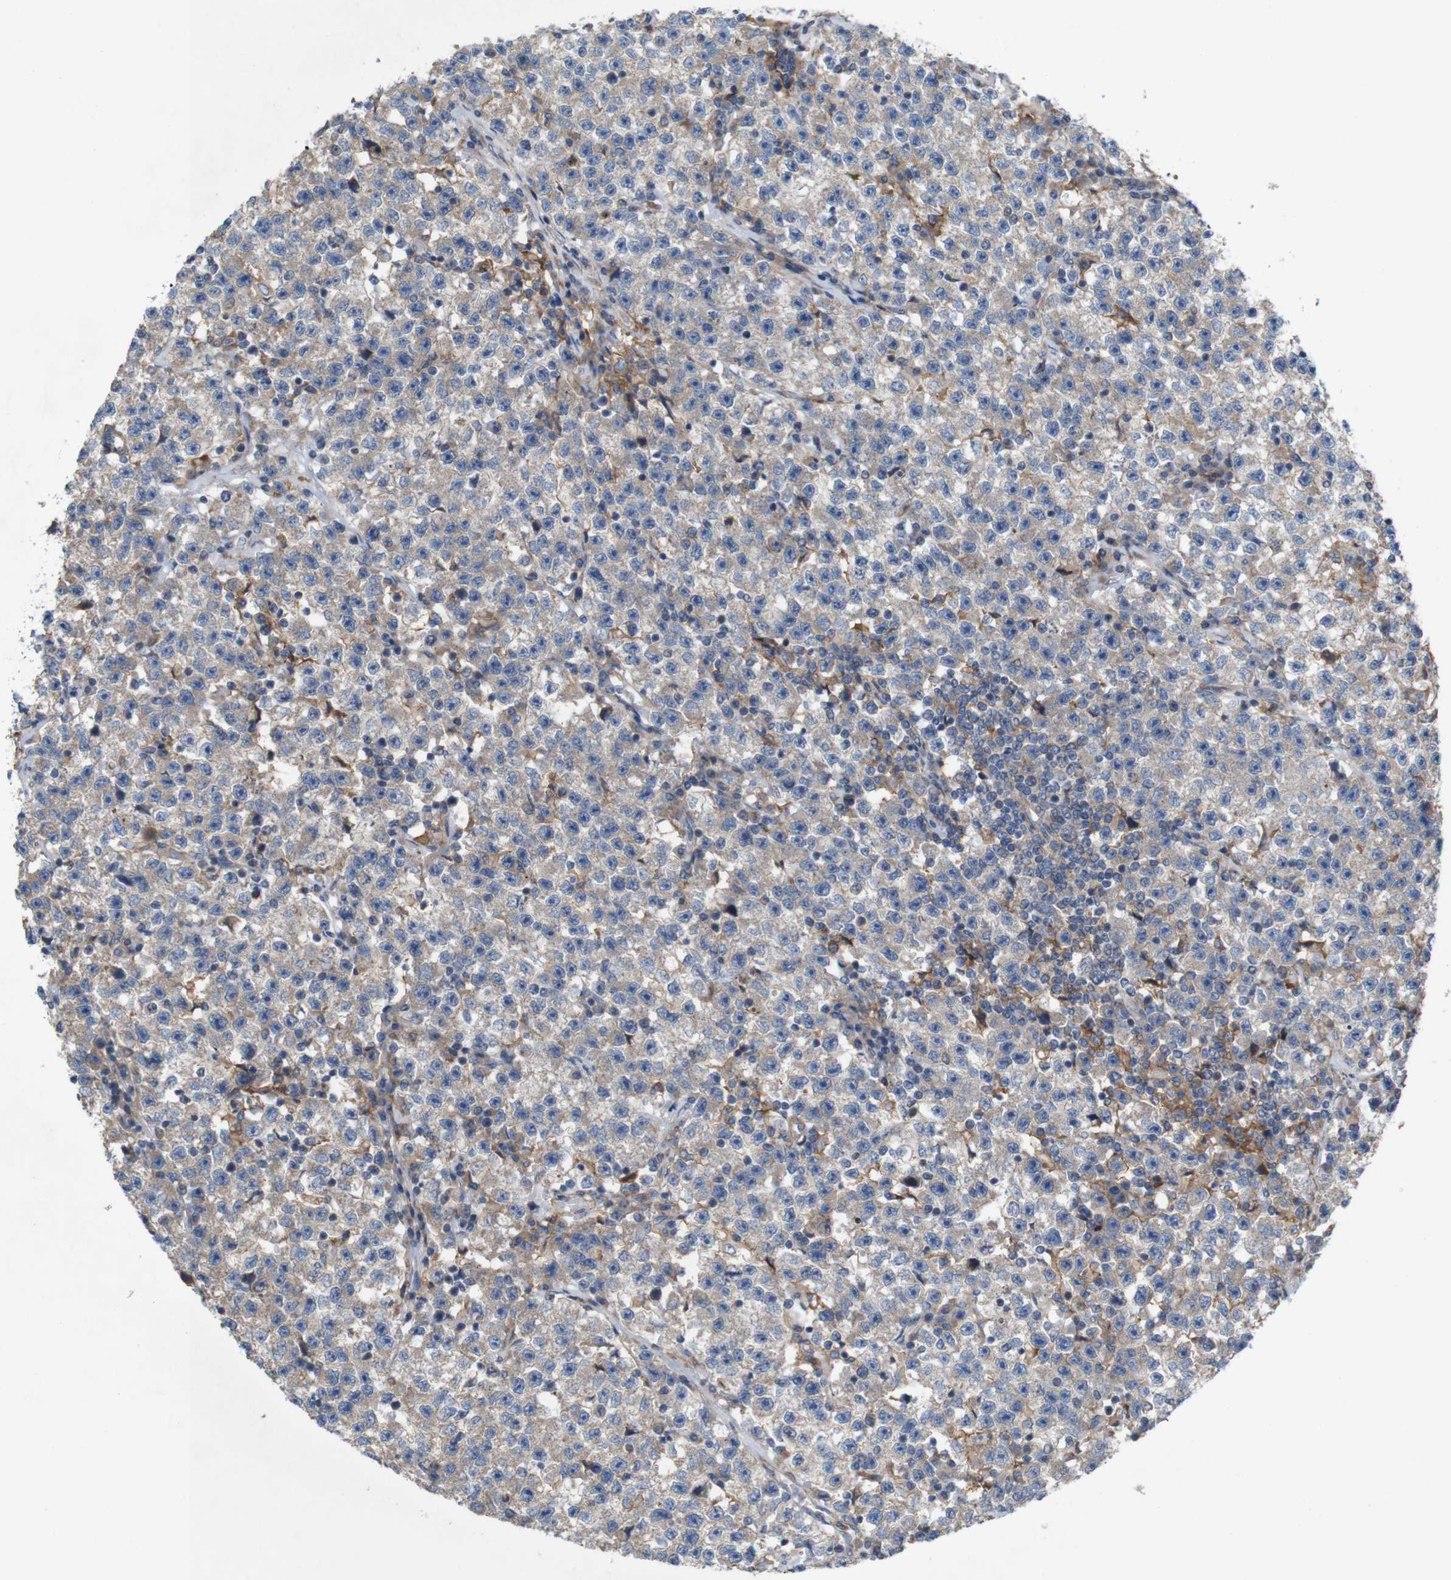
{"staining": {"intensity": "weak", "quantity": "<25%", "location": "cytoplasmic/membranous"}, "tissue": "testis cancer", "cell_type": "Tumor cells", "image_type": "cancer", "snomed": [{"axis": "morphology", "description": "Seminoma, NOS"}, {"axis": "topography", "description": "Testis"}], "caption": "High magnification brightfield microscopy of seminoma (testis) stained with DAB (brown) and counterstained with hematoxylin (blue): tumor cells show no significant positivity.", "gene": "SIGLEC8", "patient": {"sex": "male", "age": 22}}